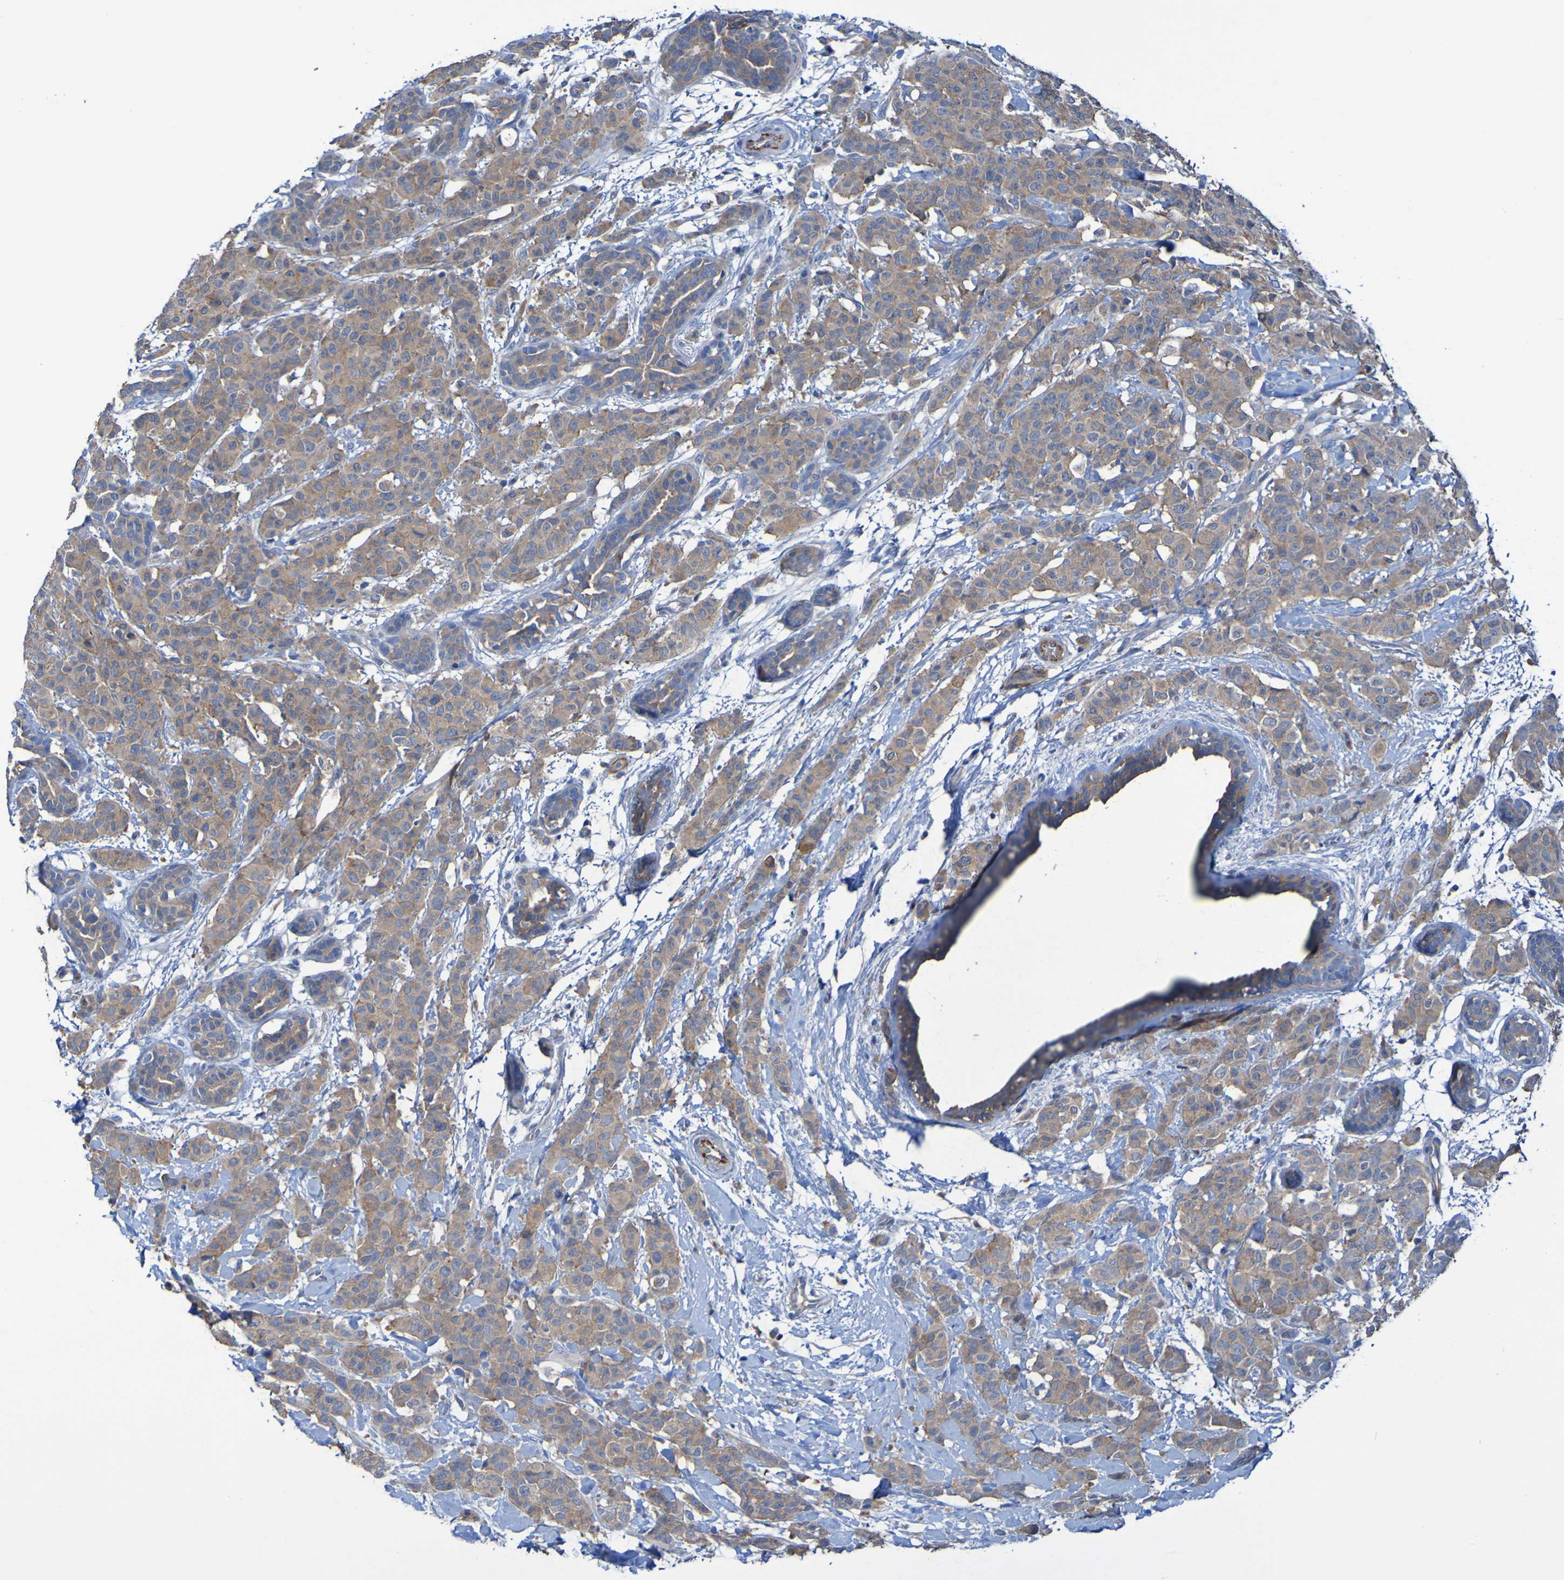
{"staining": {"intensity": "weak", "quantity": ">75%", "location": "cytoplasmic/membranous"}, "tissue": "breast cancer", "cell_type": "Tumor cells", "image_type": "cancer", "snomed": [{"axis": "morphology", "description": "Normal tissue, NOS"}, {"axis": "morphology", "description": "Duct carcinoma"}, {"axis": "topography", "description": "Breast"}], "caption": "Brown immunohistochemical staining in invasive ductal carcinoma (breast) exhibits weak cytoplasmic/membranous expression in approximately >75% of tumor cells.", "gene": "ARHGEF16", "patient": {"sex": "female", "age": 40}}